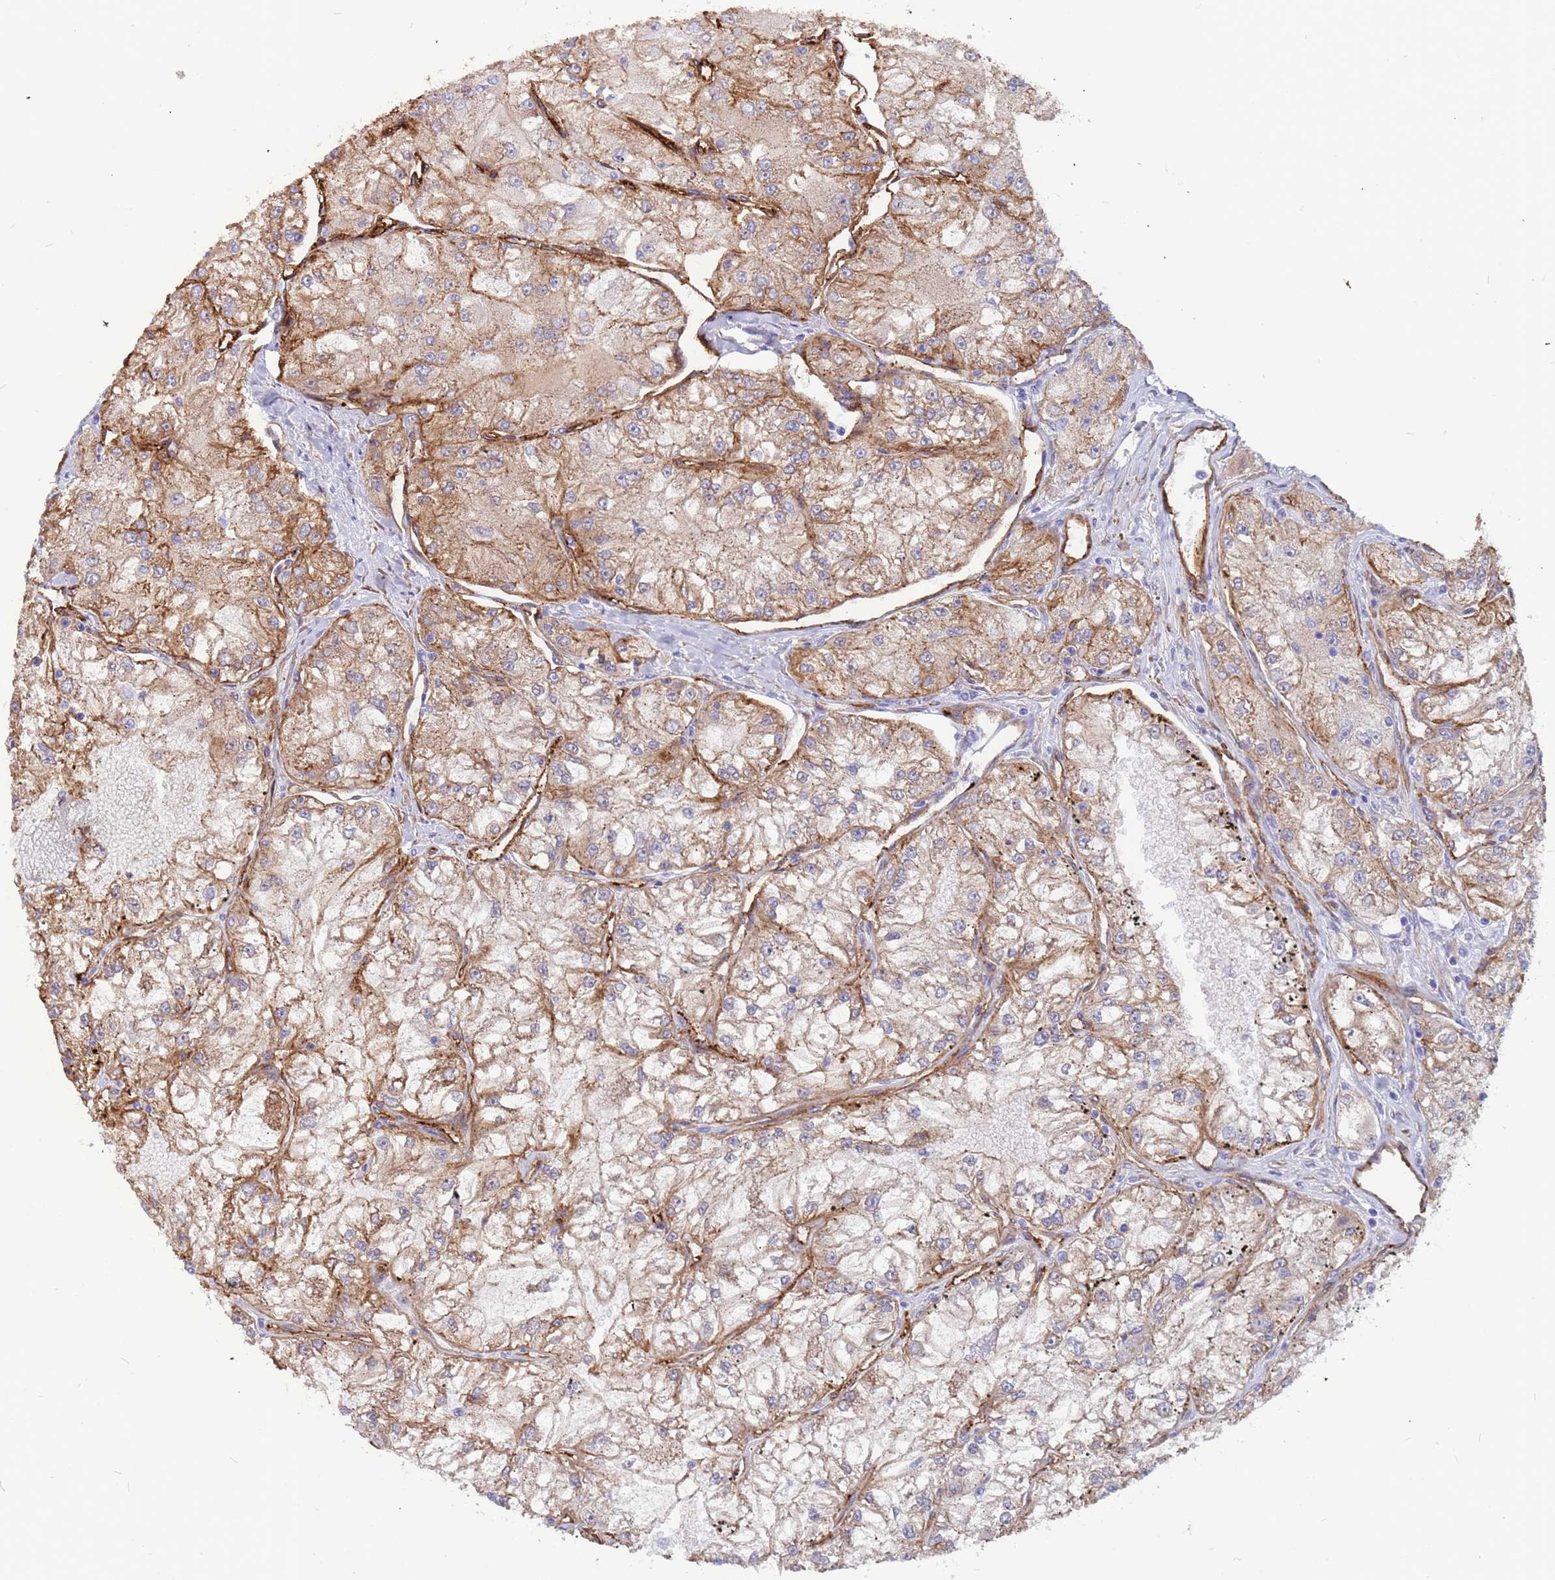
{"staining": {"intensity": "moderate", "quantity": "25%-75%", "location": "cytoplasmic/membranous"}, "tissue": "renal cancer", "cell_type": "Tumor cells", "image_type": "cancer", "snomed": [{"axis": "morphology", "description": "Adenocarcinoma, NOS"}, {"axis": "topography", "description": "Kidney"}], "caption": "A medium amount of moderate cytoplasmic/membranous staining is appreciated in about 25%-75% of tumor cells in renal adenocarcinoma tissue.", "gene": "EHD2", "patient": {"sex": "female", "age": 72}}